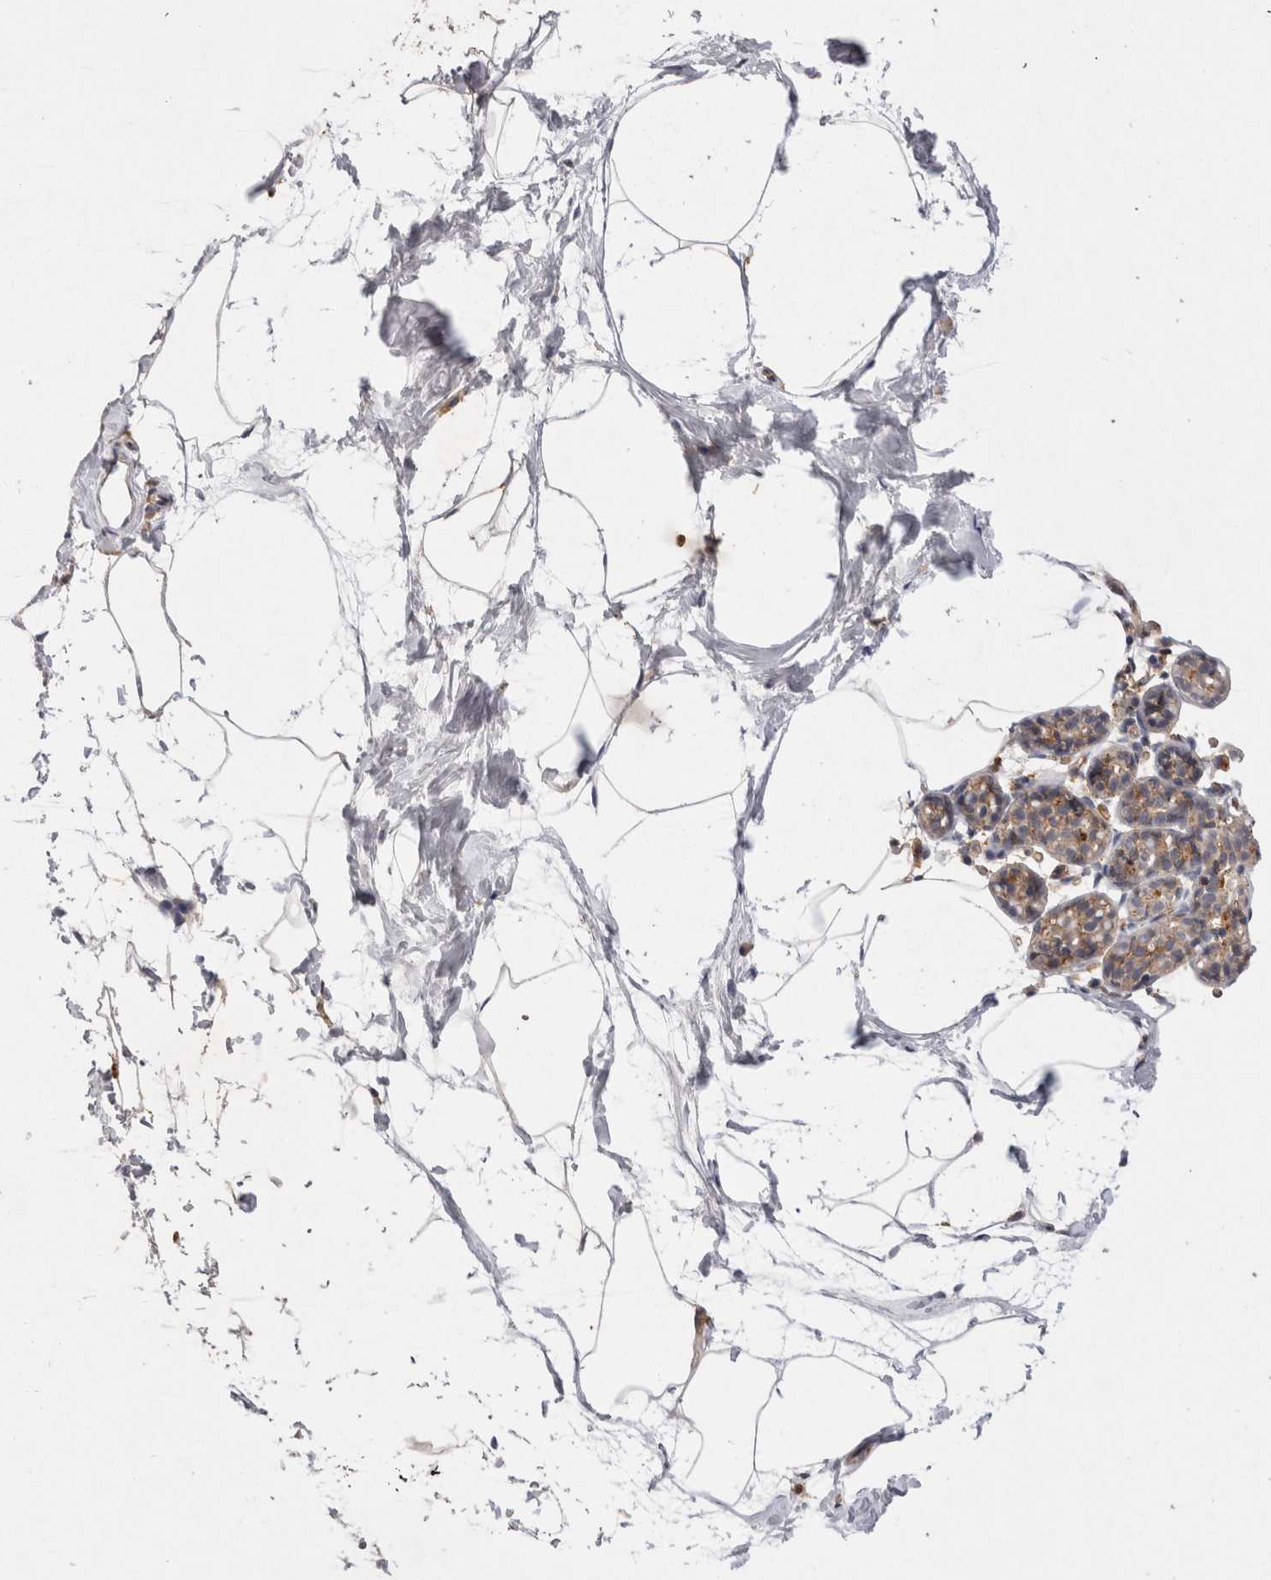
{"staining": {"intensity": "negative", "quantity": "none", "location": "none"}, "tissue": "breast", "cell_type": "Adipocytes", "image_type": "normal", "snomed": [{"axis": "morphology", "description": "Normal tissue, NOS"}, {"axis": "topography", "description": "Breast"}], "caption": "Adipocytes are negative for brown protein staining in benign breast. (DAB immunohistochemistry visualized using brightfield microscopy, high magnification).", "gene": "RASSF3", "patient": {"sex": "female", "age": 62}}